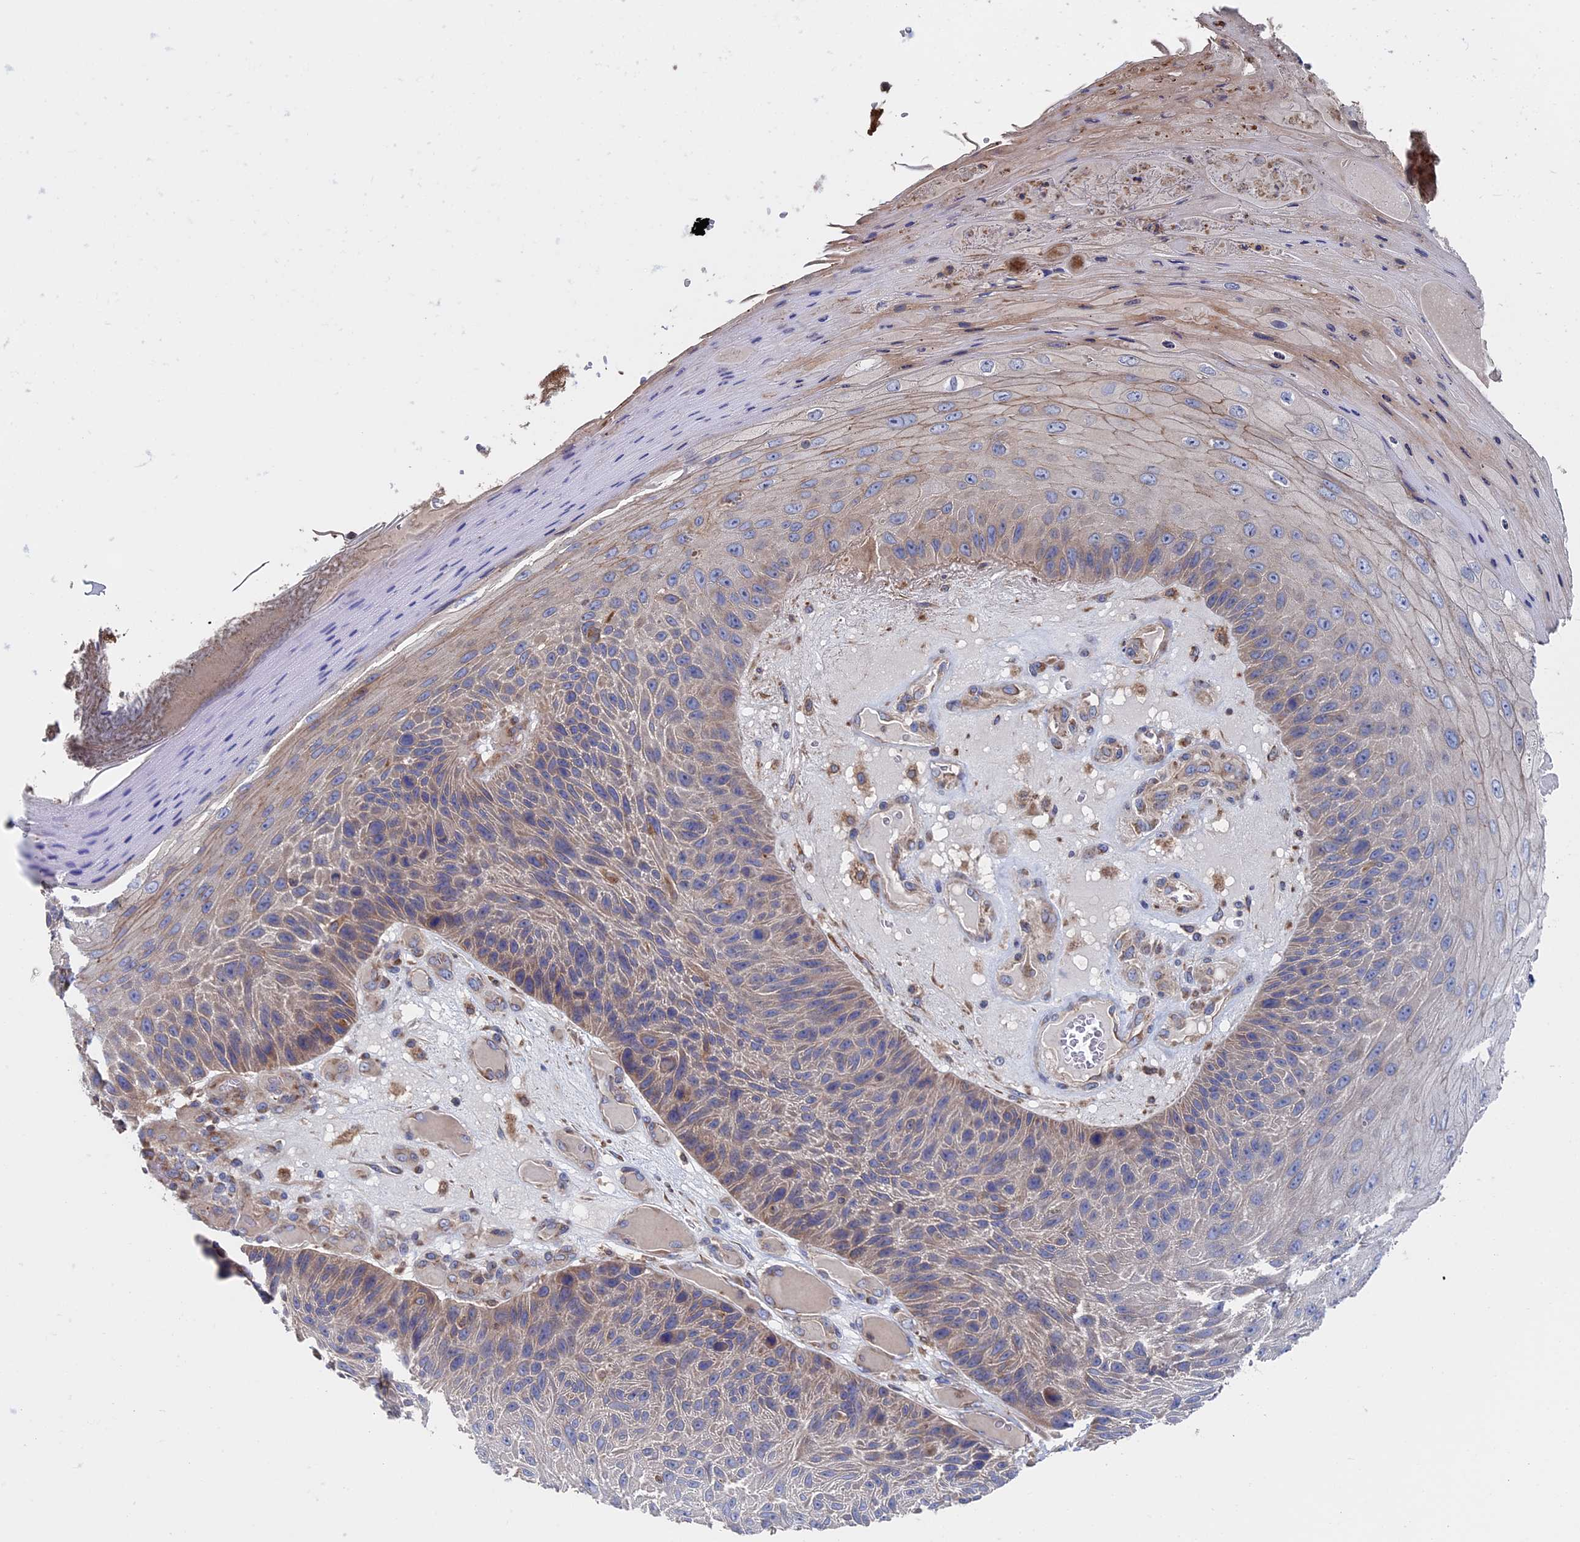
{"staining": {"intensity": "weak", "quantity": "25%-75%", "location": "cytoplasmic/membranous"}, "tissue": "skin cancer", "cell_type": "Tumor cells", "image_type": "cancer", "snomed": [{"axis": "morphology", "description": "Squamous cell carcinoma, NOS"}, {"axis": "topography", "description": "Skin"}], "caption": "A photomicrograph showing weak cytoplasmic/membranous staining in approximately 25%-75% of tumor cells in skin cancer (squamous cell carcinoma), as visualized by brown immunohistochemical staining.", "gene": "DNAJC3", "patient": {"sex": "female", "age": 88}}